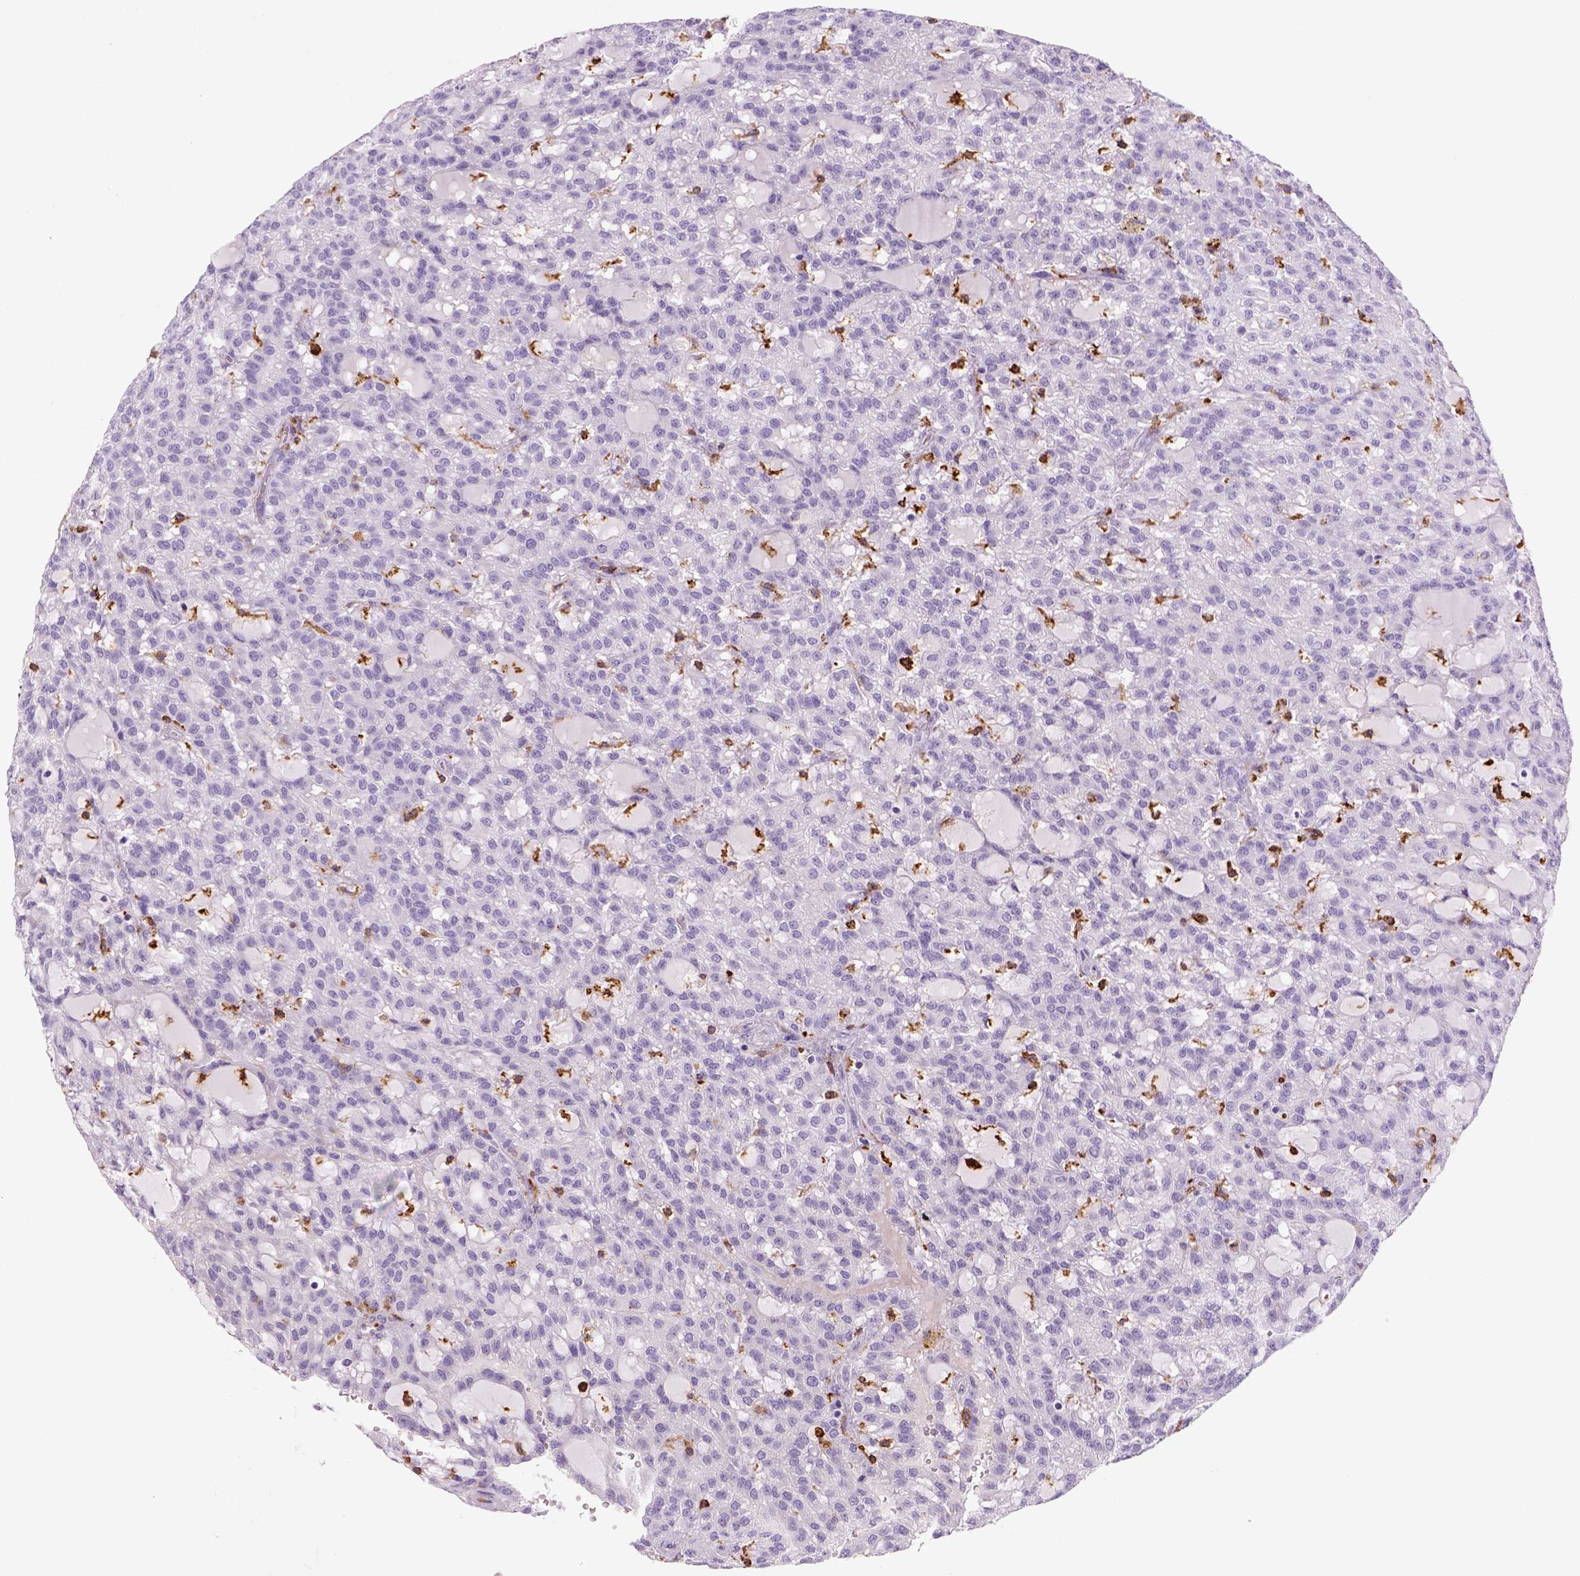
{"staining": {"intensity": "negative", "quantity": "none", "location": "none"}, "tissue": "renal cancer", "cell_type": "Tumor cells", "image_type": "cancer", "snomed": [{"axis": "morphology", "description": "Adenocarcinoma, NOS"}, {"axis": "topography", "description": "Kidney"}], "caption": "An image of renal adenocarcinoma stained for a protein displays no brown staining in tumor cells.", "gene": "CD14", "patient": {"sex": "male", "age": 63}}